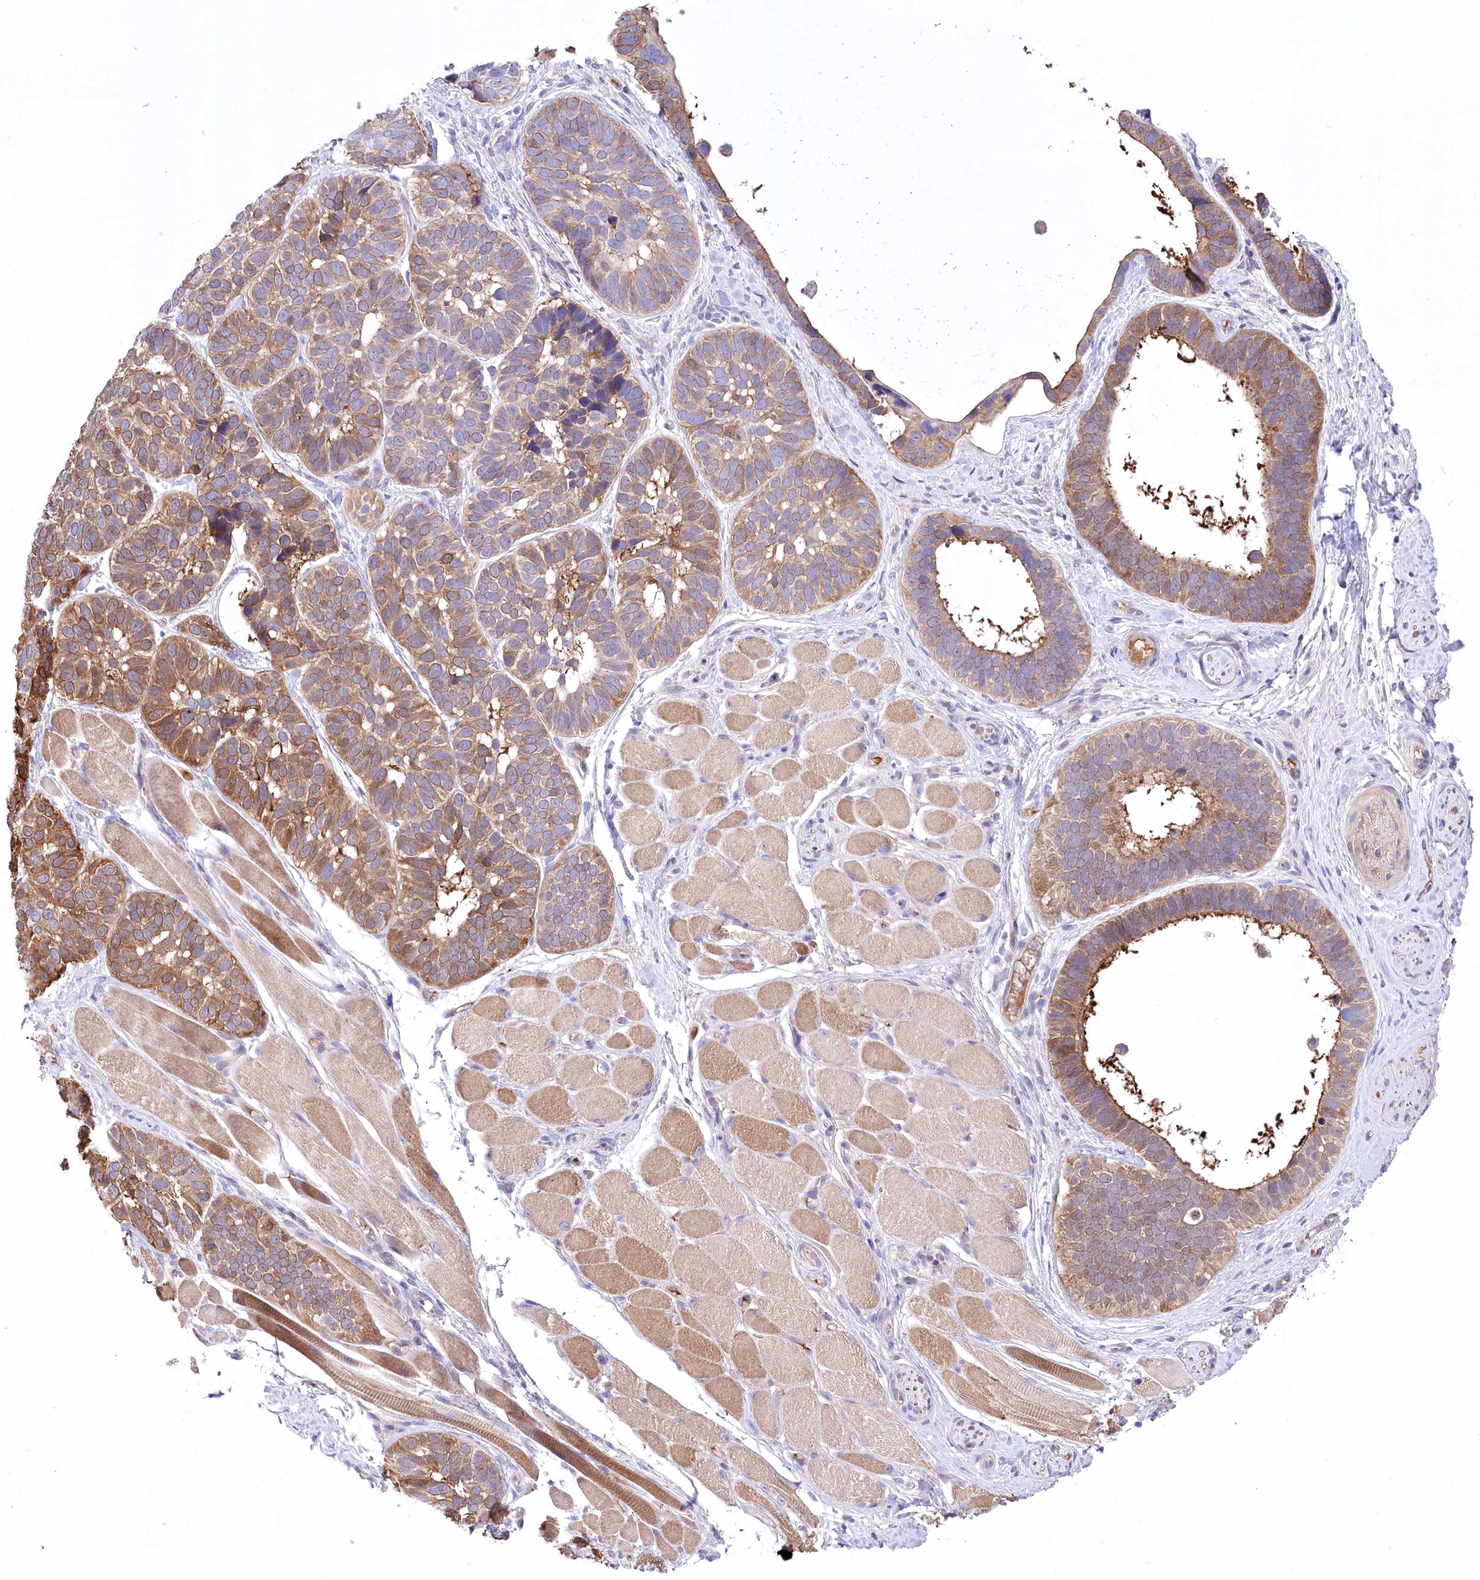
{"staining": {"intensity": "moderate", "quantity": "25%-75%", "location": "cytoplasmic/membranous"}, "tissue": "skin cancer", "cell_type": "Tumor cells", "image_type": "cancer", "snomed": [{"axis": "morphology", "description": "Basal cell carcinoma"}, {"axis": "topography", "description": "Skin"}], "caption": "This micrograph reveals IHC staining of skin cancer (basal cell carcinoma), with medium moderate cytoplasmic/membranous staining in about 25%-75% of tumor cells.", "gene": "CEP164", "patient": {"sex": "male", "age": 62}}